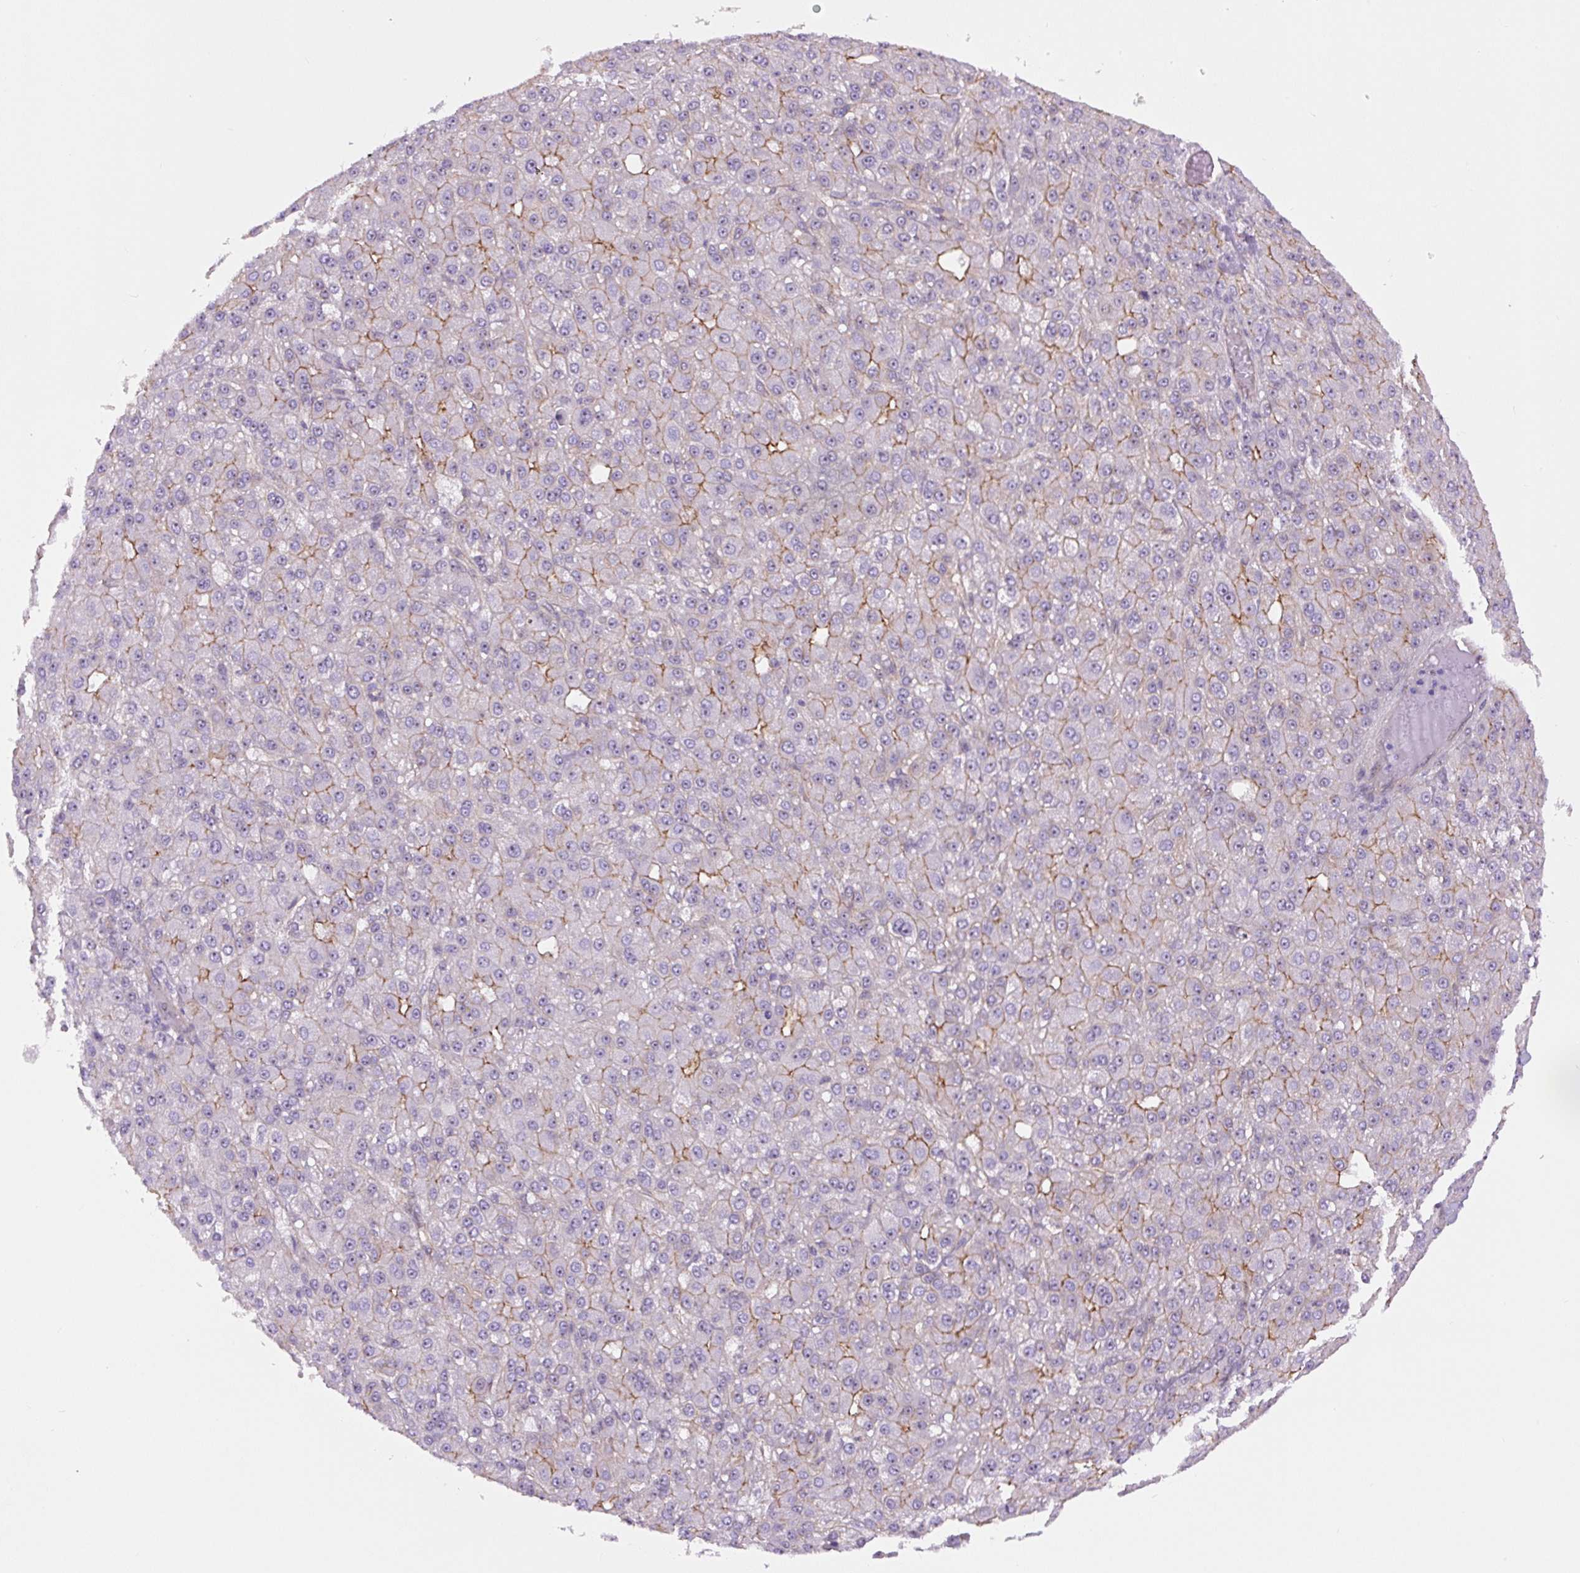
{"staining": {"intensity": "weak", "quantity": "<25%", "location": "cytoplasmic/membranous"}, "tissue": "liver cancer", "cell_type": "Tumor cells", "image_type": "cancer", "snomed": [{"axis": "morphology", "description": "Carcinoma, Hepatocellular, NOS"}, {"axis": "topography", "description": "Liver"}], "caption": "Liver cancer was stained to show a protein in brown. There is no significant staining in tumor cells. (Immunohistochemistry (ihc), brightfield microscopy, high magnification).", "gene": "MYO5C", "patient": {"sex": "male", "age": 67}}